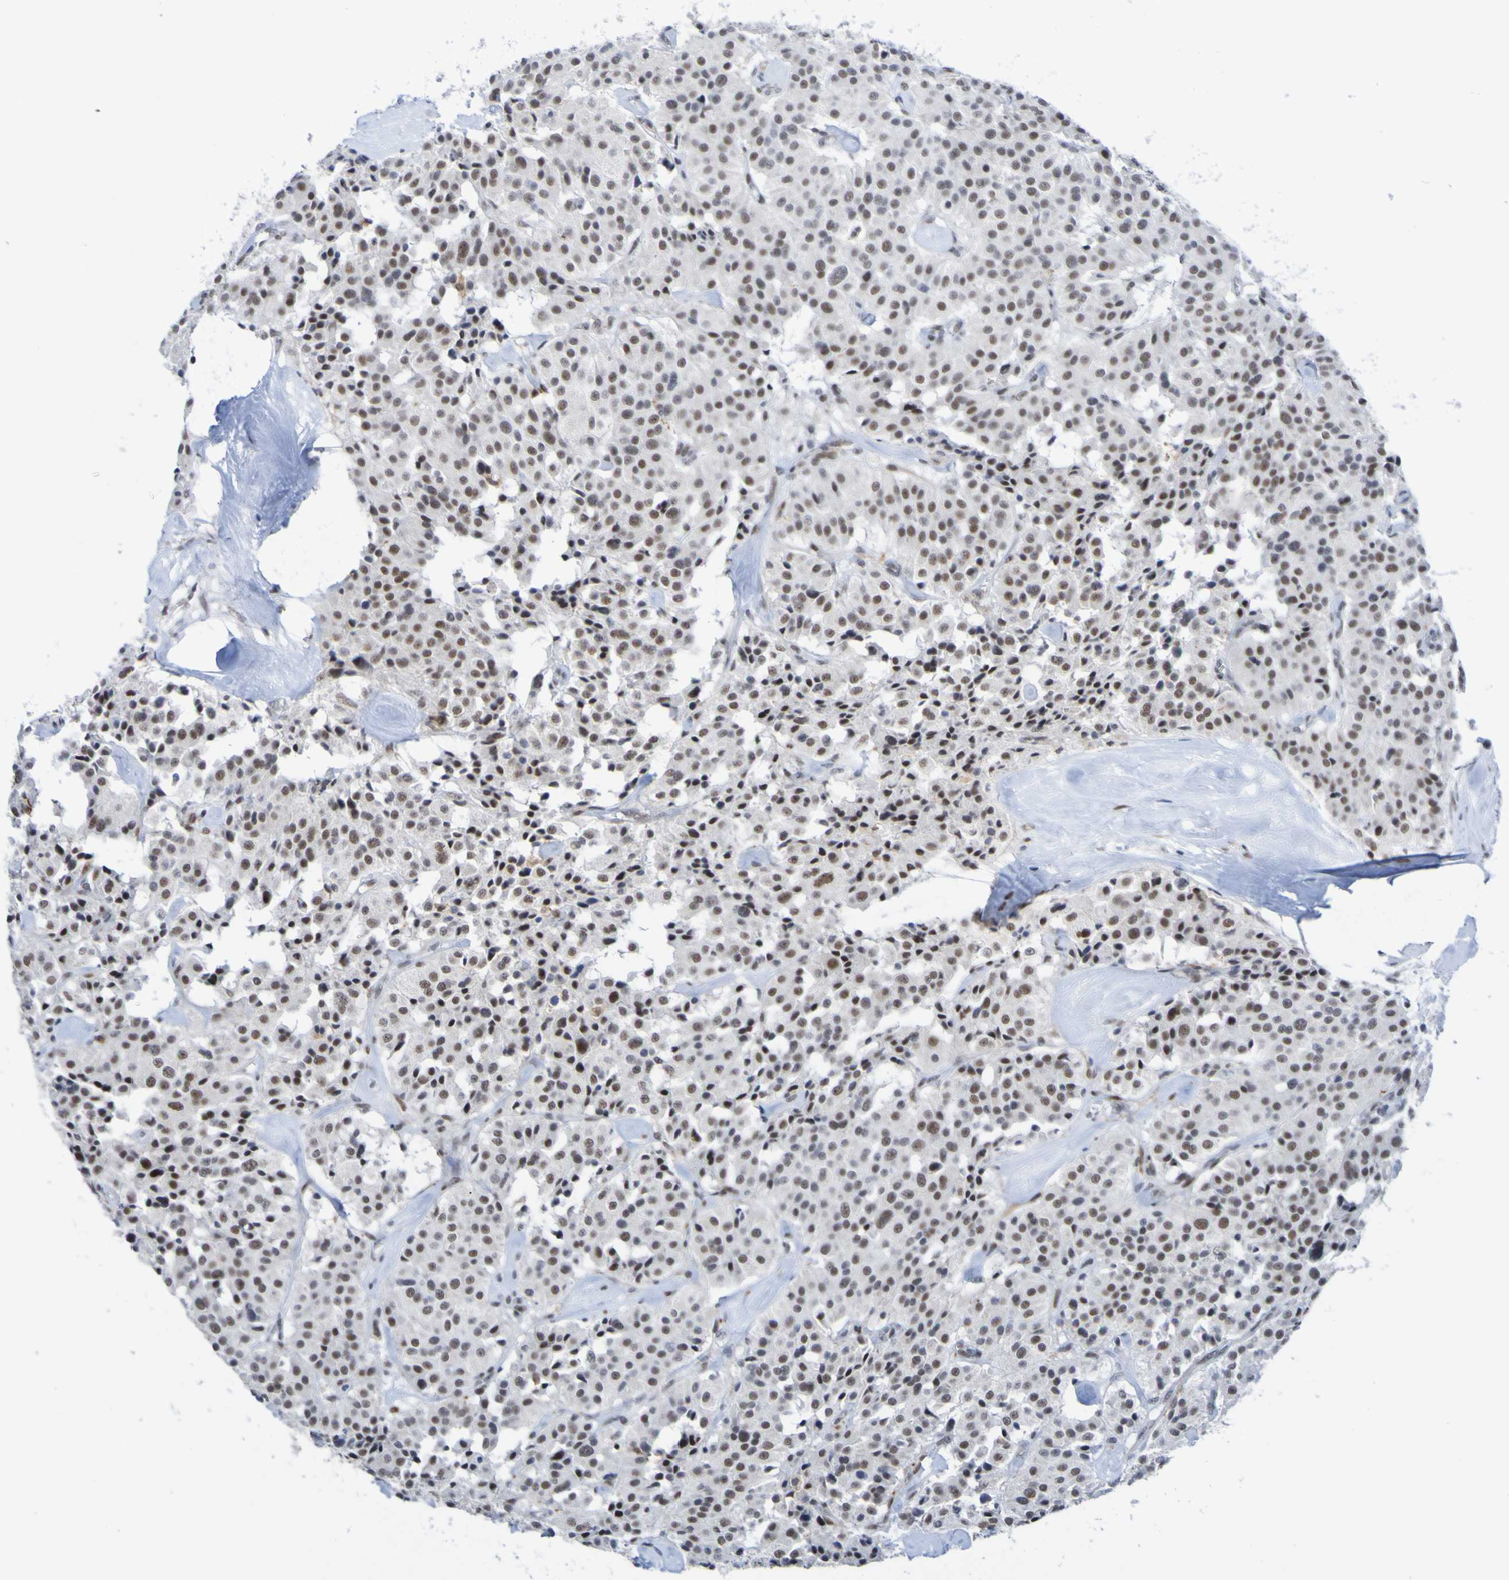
{"staining": {"intensity": "moderate", "quantity": "25%-75%", "location": "nuclear"}, "tissue": "carcinoid", "cell_type": "Tumor cells", "image_type": "cancer", "snomed": [{"axis": "morphology", "description": "Carcinoid, malignant, NOS"}, {"axis": "topography", "description": "Lung"}], "caption": "Immunohistochemical staining of malignant carcinoid reveals moderate nuclear protein positivity in about 25%-75% of tumor cells.", "gene": "CDC5L", "patient": {"sex": "male", "age": 30}}